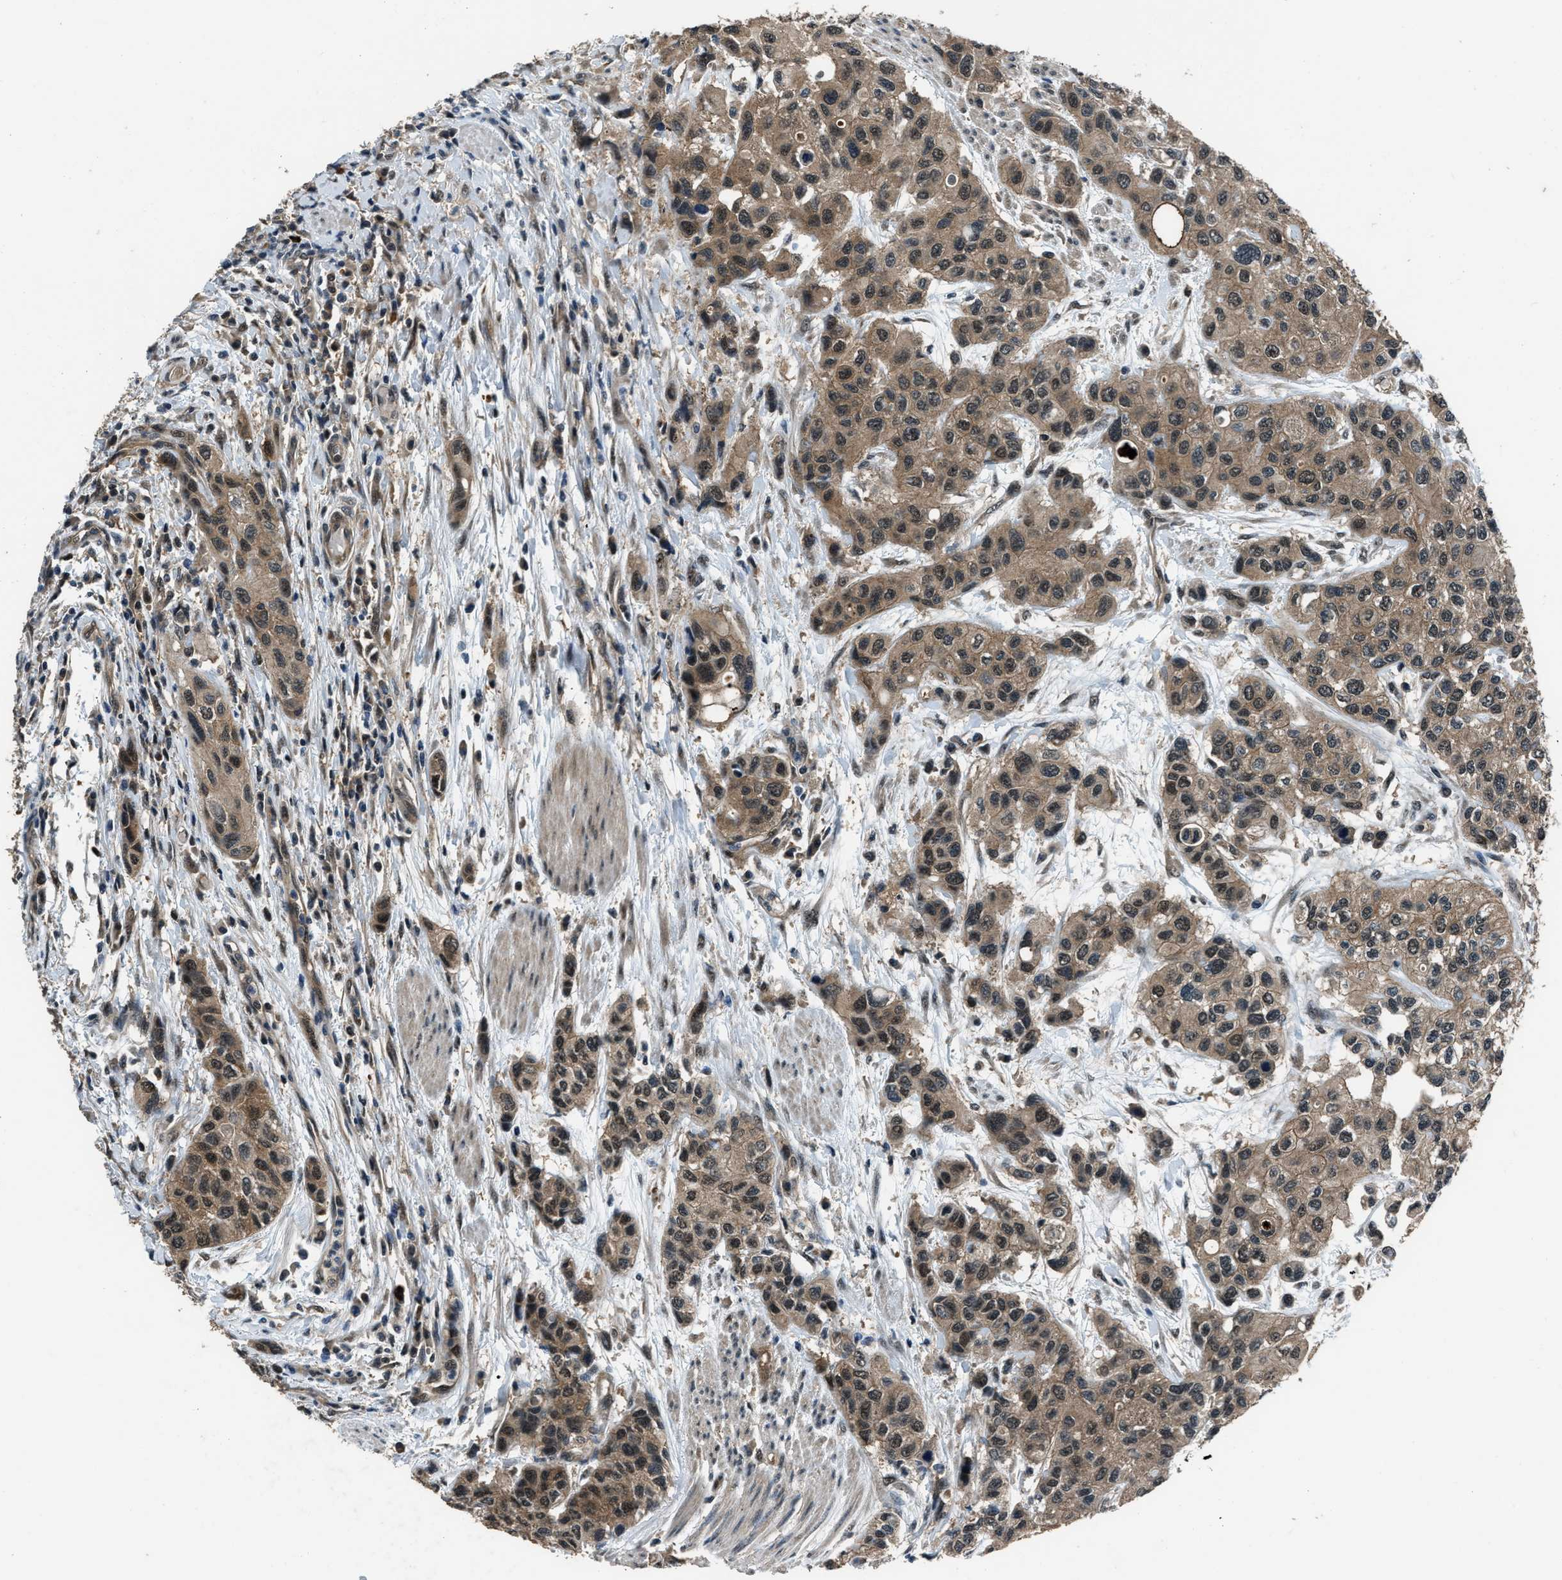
{"staining": {"intensity": "moderate", "quantity": ">75%", "location": "cytoplasmic/membranous,nuclear"}, "tissue": "urothelial cancer", "cell_type": "Tumor cells", "image_type": "cancer", "snomed": [{"axis": "morphology", "description": "Urothelial carcinoma, High grade"}, {"axis": "topography", "description": "Urinary bladder"}], "caption": "Moderate cytoplasmic/membranous and nuclear protein expression is identified in about >75% of tumor cells in urothelial cancer. Immunohistochemistry (ihc) stains the protein of interest in brown and the nuclei are stained blue.", "gene": "NUDCD3", "patient": {"sex": "female", "age": 56}}